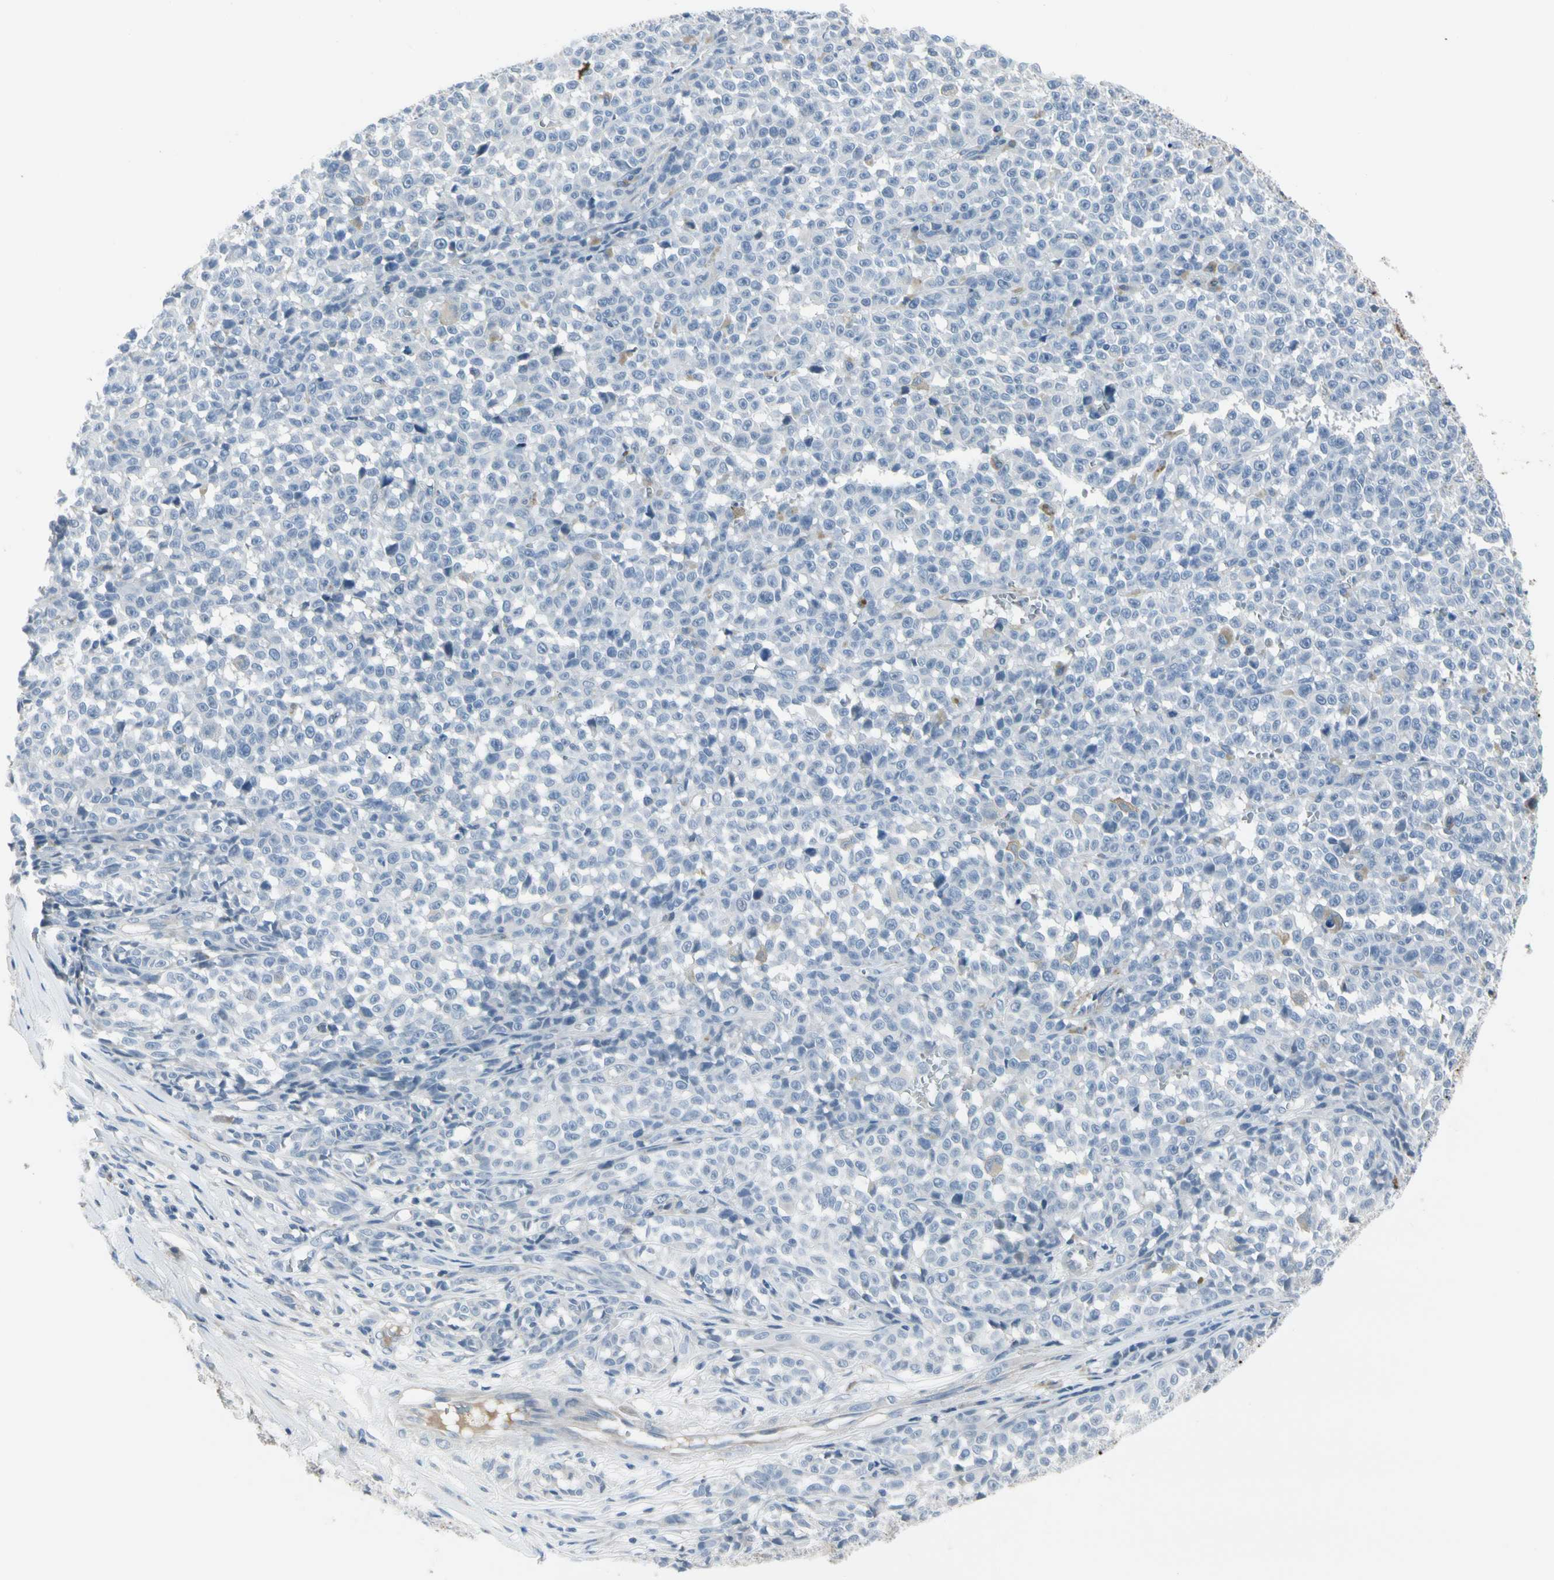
{"staining": {"intensity": "negative", "quantity": "none", "location": "none"}, "tissue": "melanoma", "cell_type": "Tumor cells", "image_type": "cancer", "snomed": [{"axis": "morphology", "description": "Malignant melanoma, NOS"}, {"axis": "topography", "description": "Skin"}], "caption": "Immunohistochemical staining of human melanoma demonstrates no significant expression in tumor cells.", "gene": "PIGR", "patient": {"sex": "female", "age": 82}}